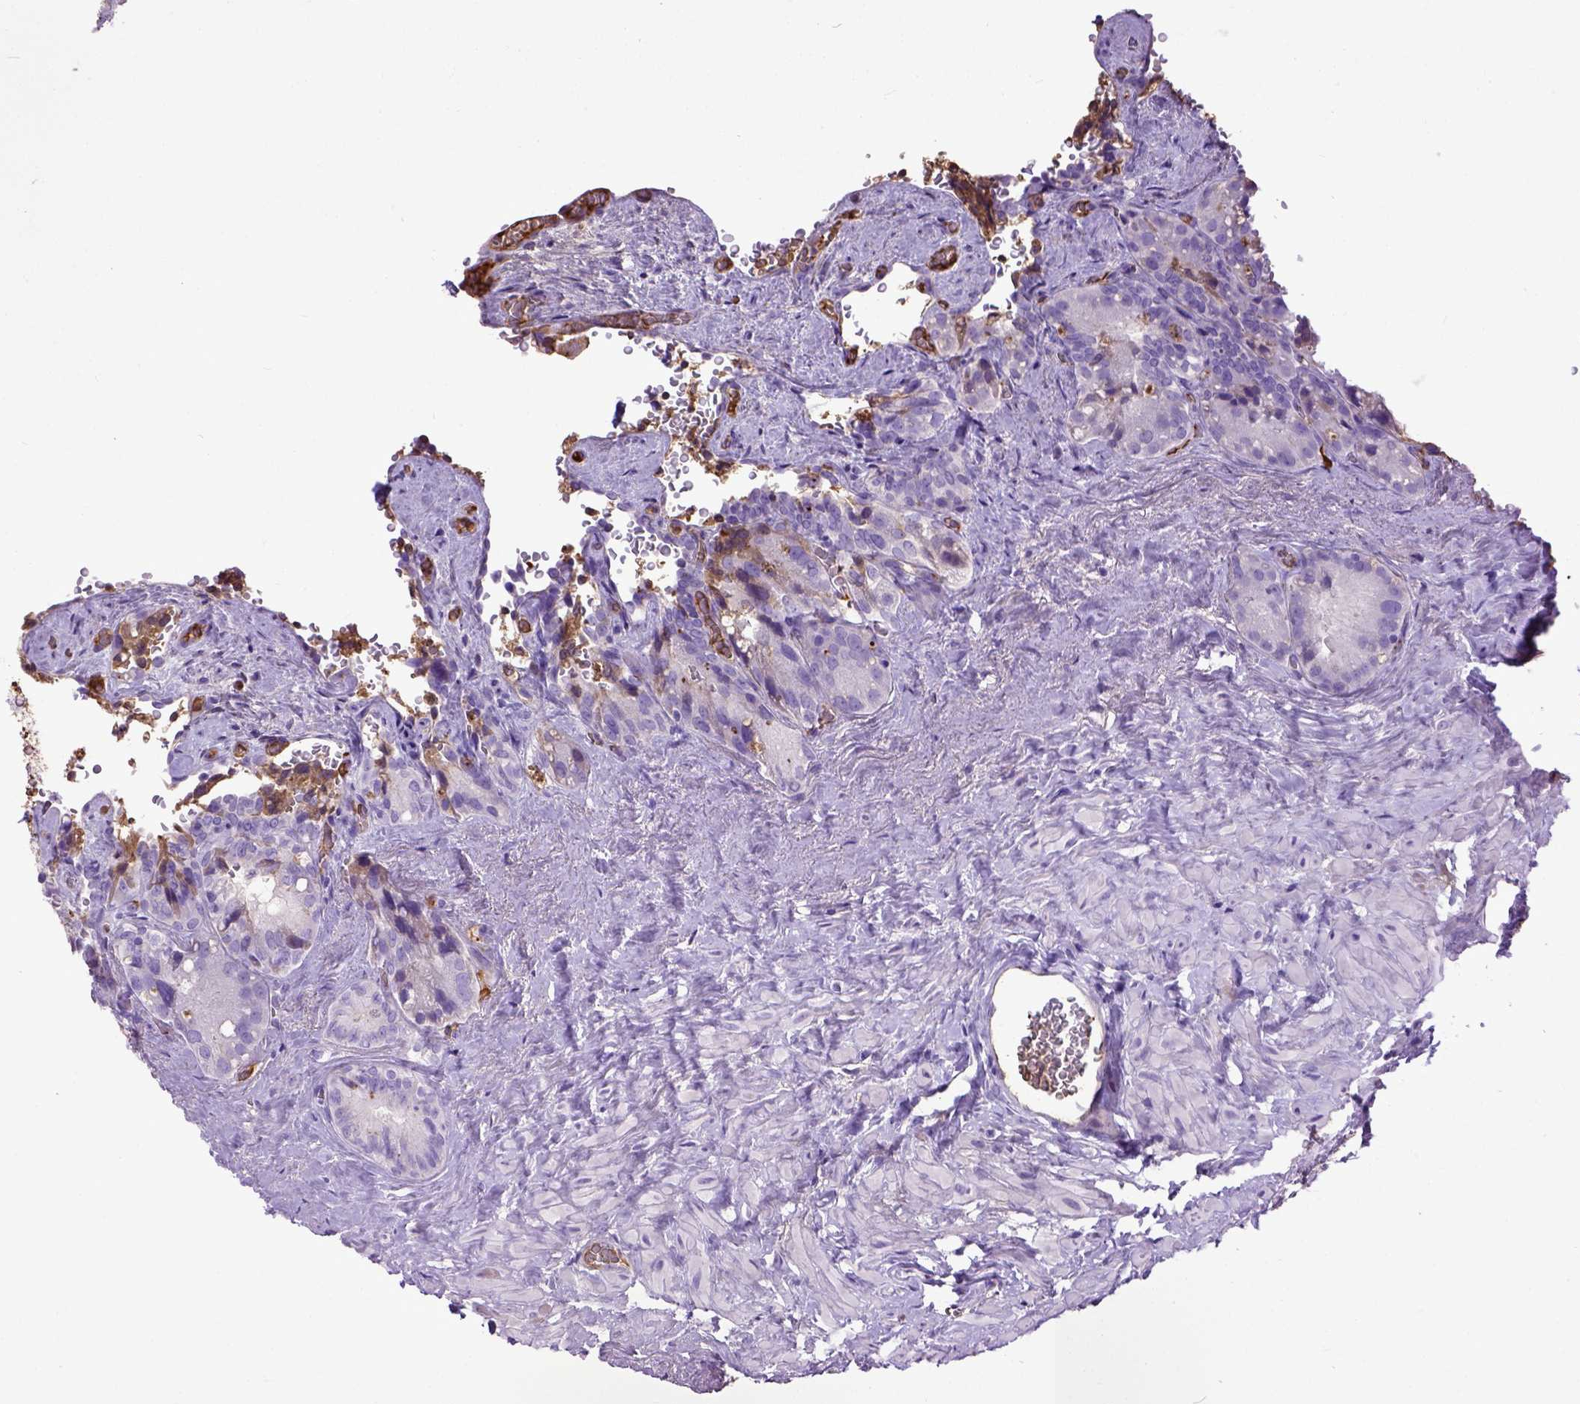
{"staining": {"intensity": "negative", "quantity": "none", "location": "none"}, "tissue": "seminal vesicle", "cell_type": "Glandular cells", "image_type": "normal", "snomed": [{"axis": "morphology", "description": "Normal tissue, NOS"}, {"axis": "topography", "description": "Seminal veicle"}], "caption": "Histopathology image shows no significant protein staining in glandular cells of unremarkable seminal vesicle. The staining was performed using DAB (3,3'-diaminobenzidine) to visualize the protein expression in brown, while the nuclei were stained in blue with hematoxylin (Magnification: 20x).", "gene": "ADAMTS8", "patient": {"sex": "male", "age": 69}}